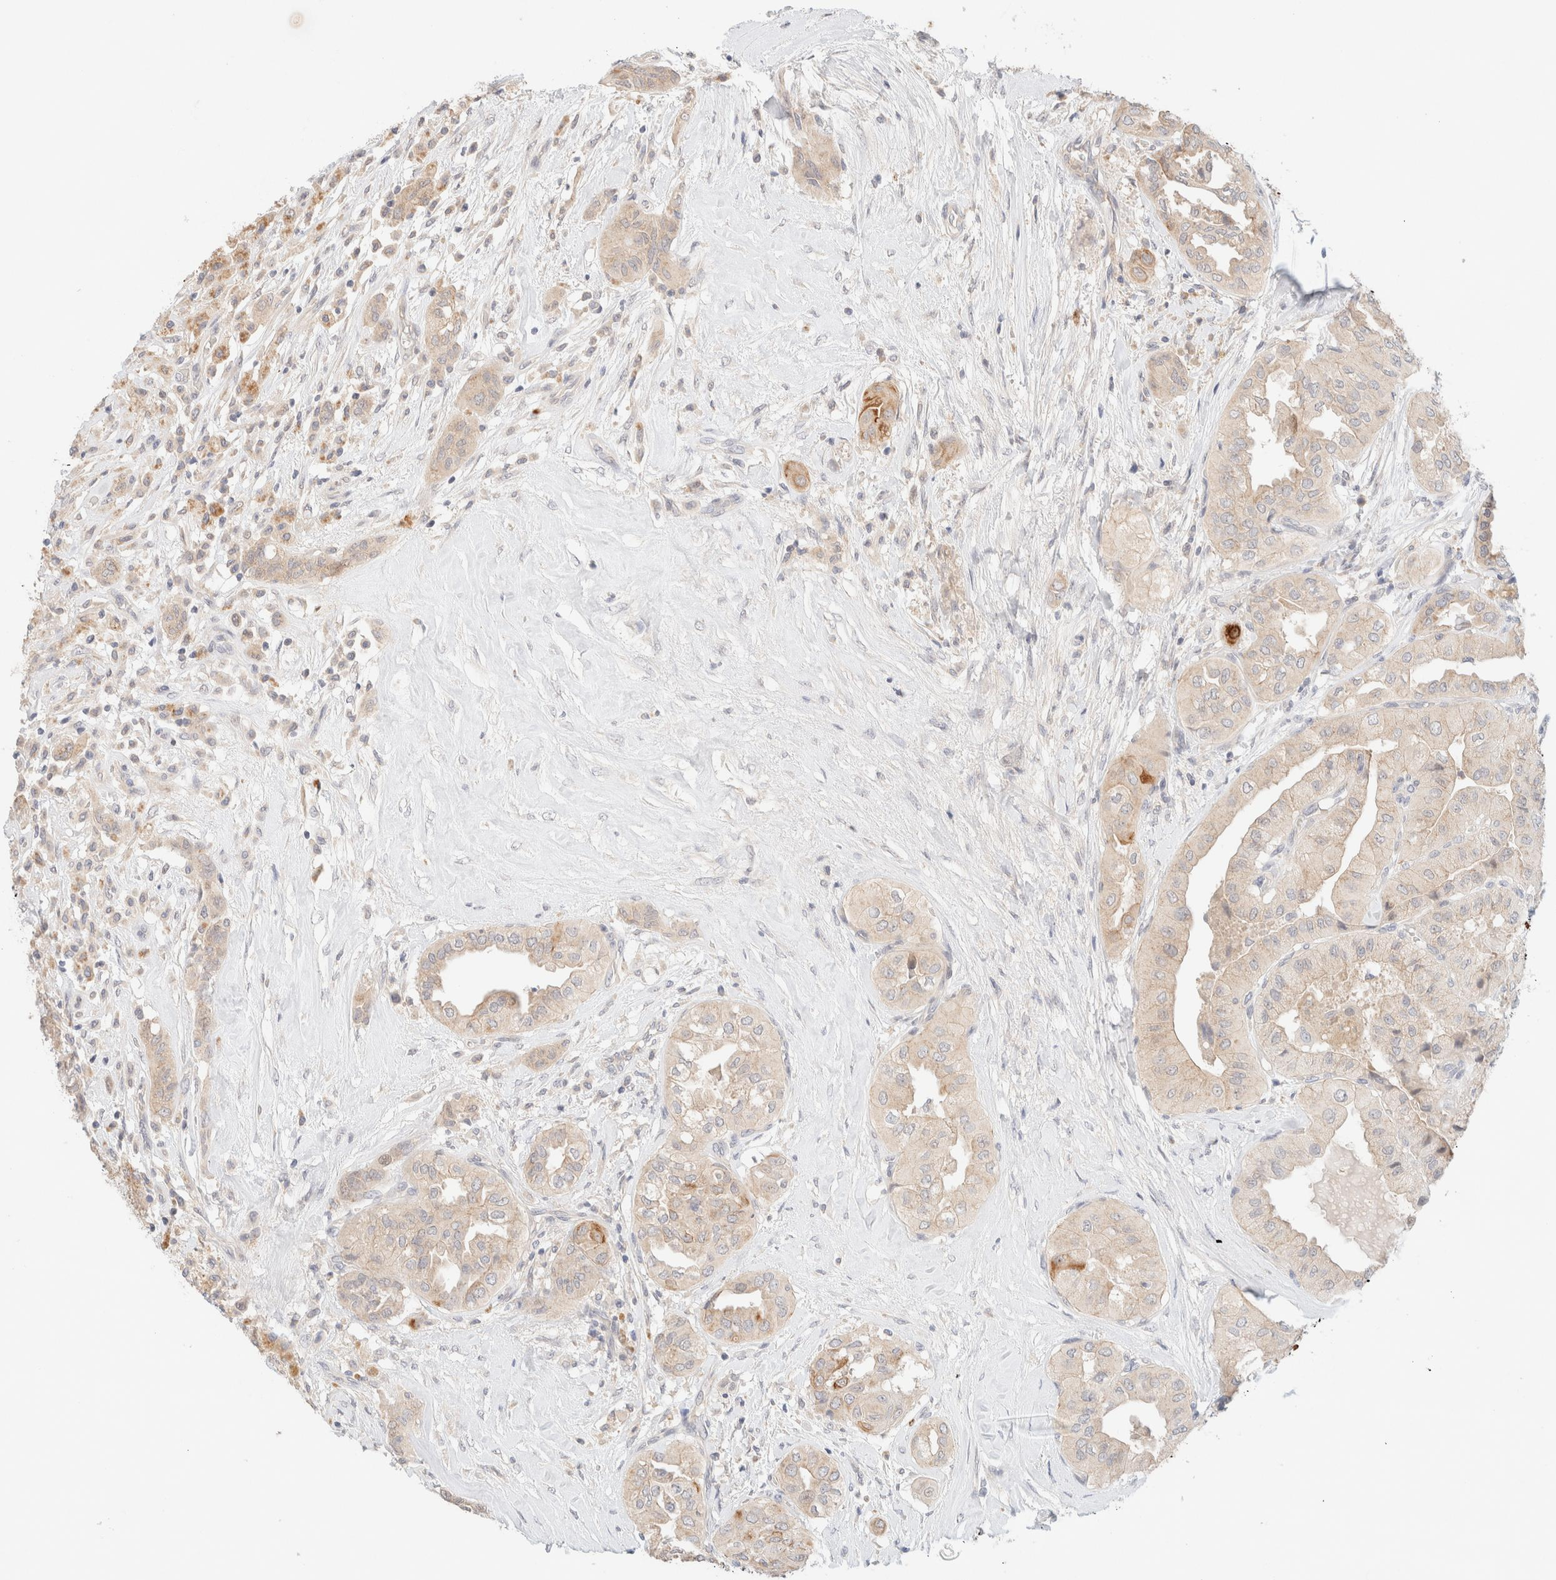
{"staining": {"intensity": "weak", "quantity": "<25%", "location": "cytoplasmic/membranous"}, "tissue": "thyroid cancer", "cell_type": "Tumor cells", "image_type": "cancer", "snomed": [{"axis": "morphology", "description": "Papillary adenocarcinoma, NOS"}, {"axis": "topography", "description": "Thyroid gland"}], "caption": "Immunohistochemical staining of thyroid cancer (papillary adenocarcinoma) demonstrates no significant positivity in tumor cells.", "gene": "SGSM2", "patient": {"sex": "female", "age": 59}}